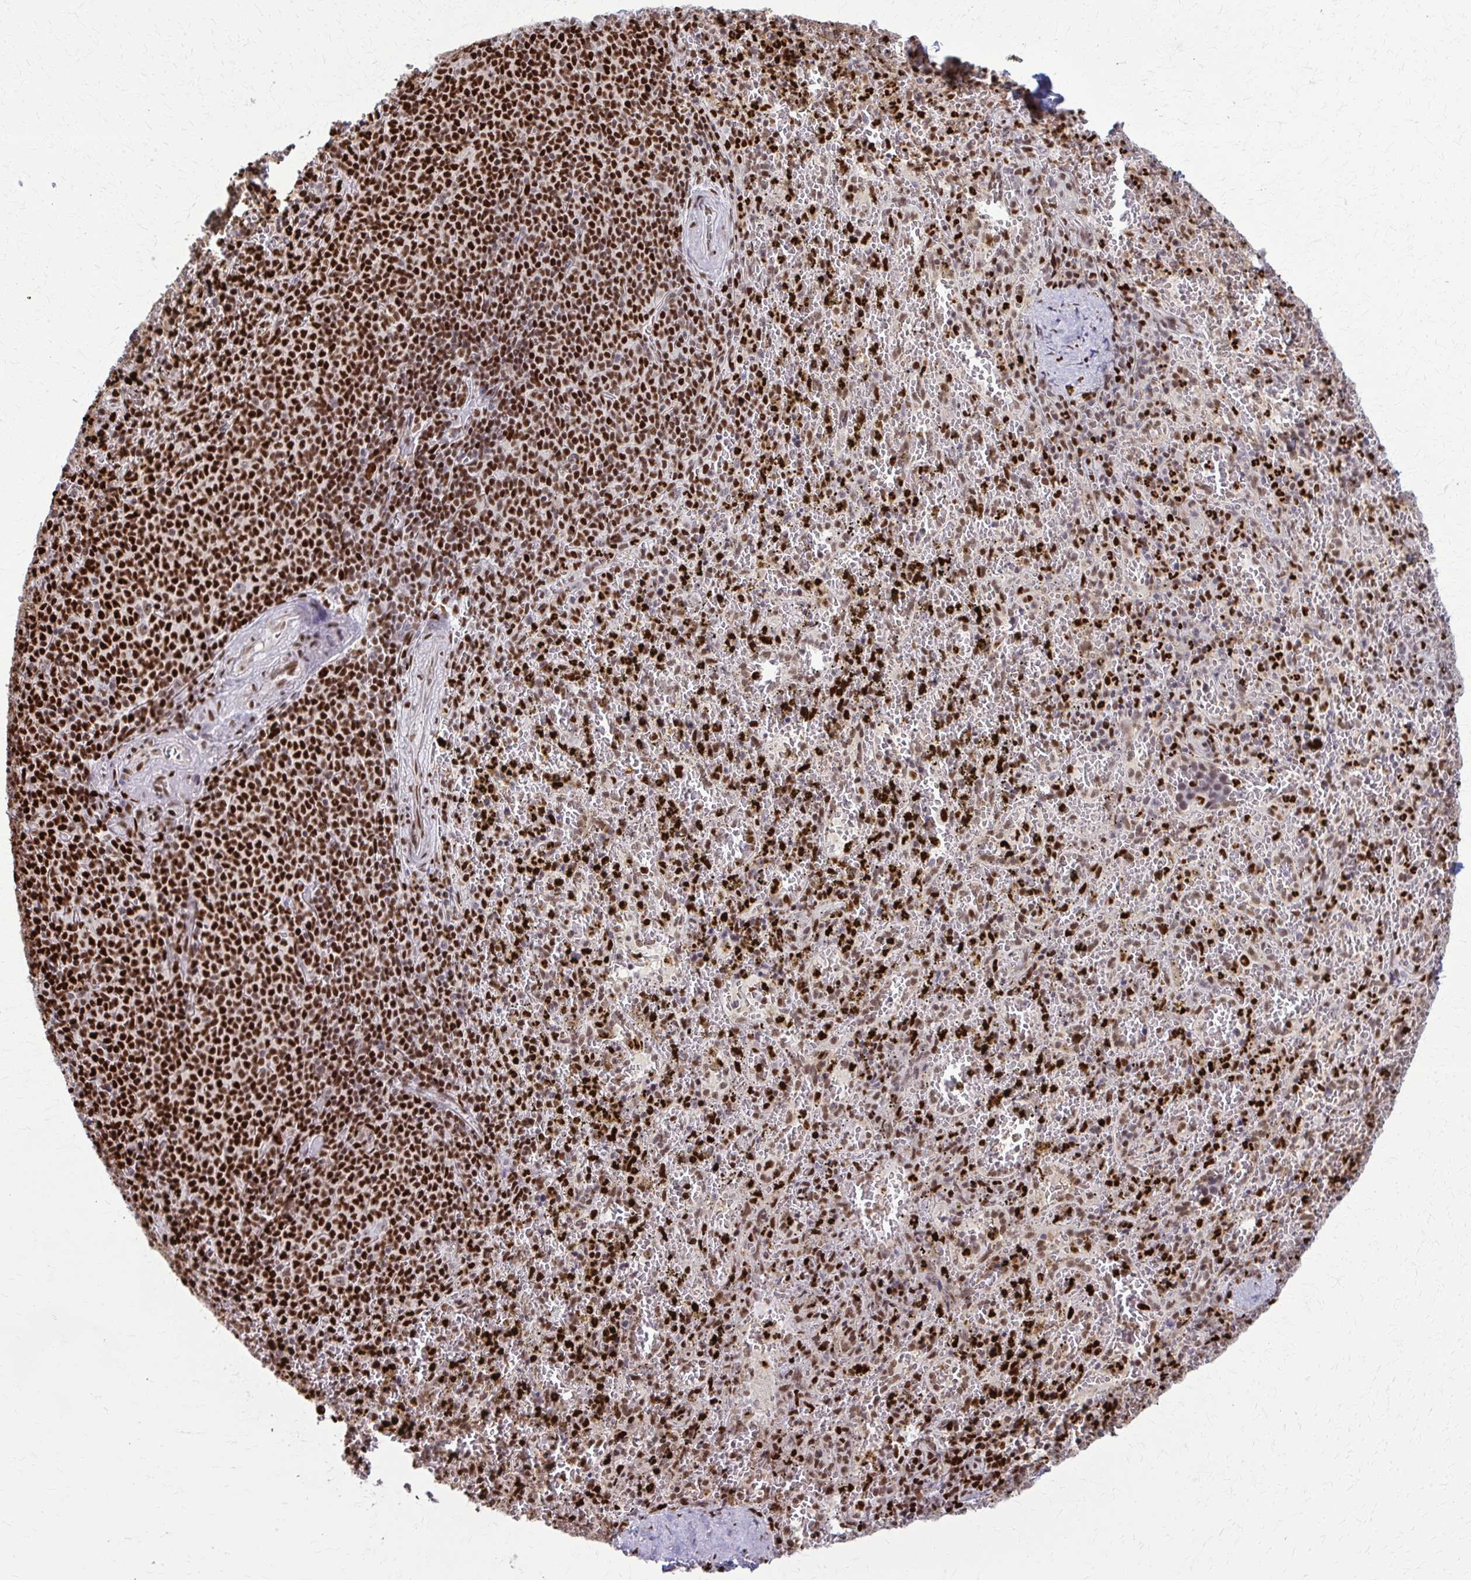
{"staining": {"intensity": "strong", "quantity": "25%-75%", "location": "nuclear"}, "tissue": "spleen", "cell_type": "Cells in red pulp", "image_type": "normal", "snomed": [{"axis": "morphology", "description": "Normal tissue, NOS"}, {"axis": "topography", "description": "Spleen"}], "caption": "An immunohistochemistry photomicrograph of normal tissue is shown. Protein staining in brown labels strong nuclear positivity in spleen within cells in red pulp. The staining is performed using DAB brown chromogen to label protein expression. The nuclei are counter-stained blue using hematoxylin.", "gene": "ZNF559", "patient": {"sex": "female", "age": 50}}